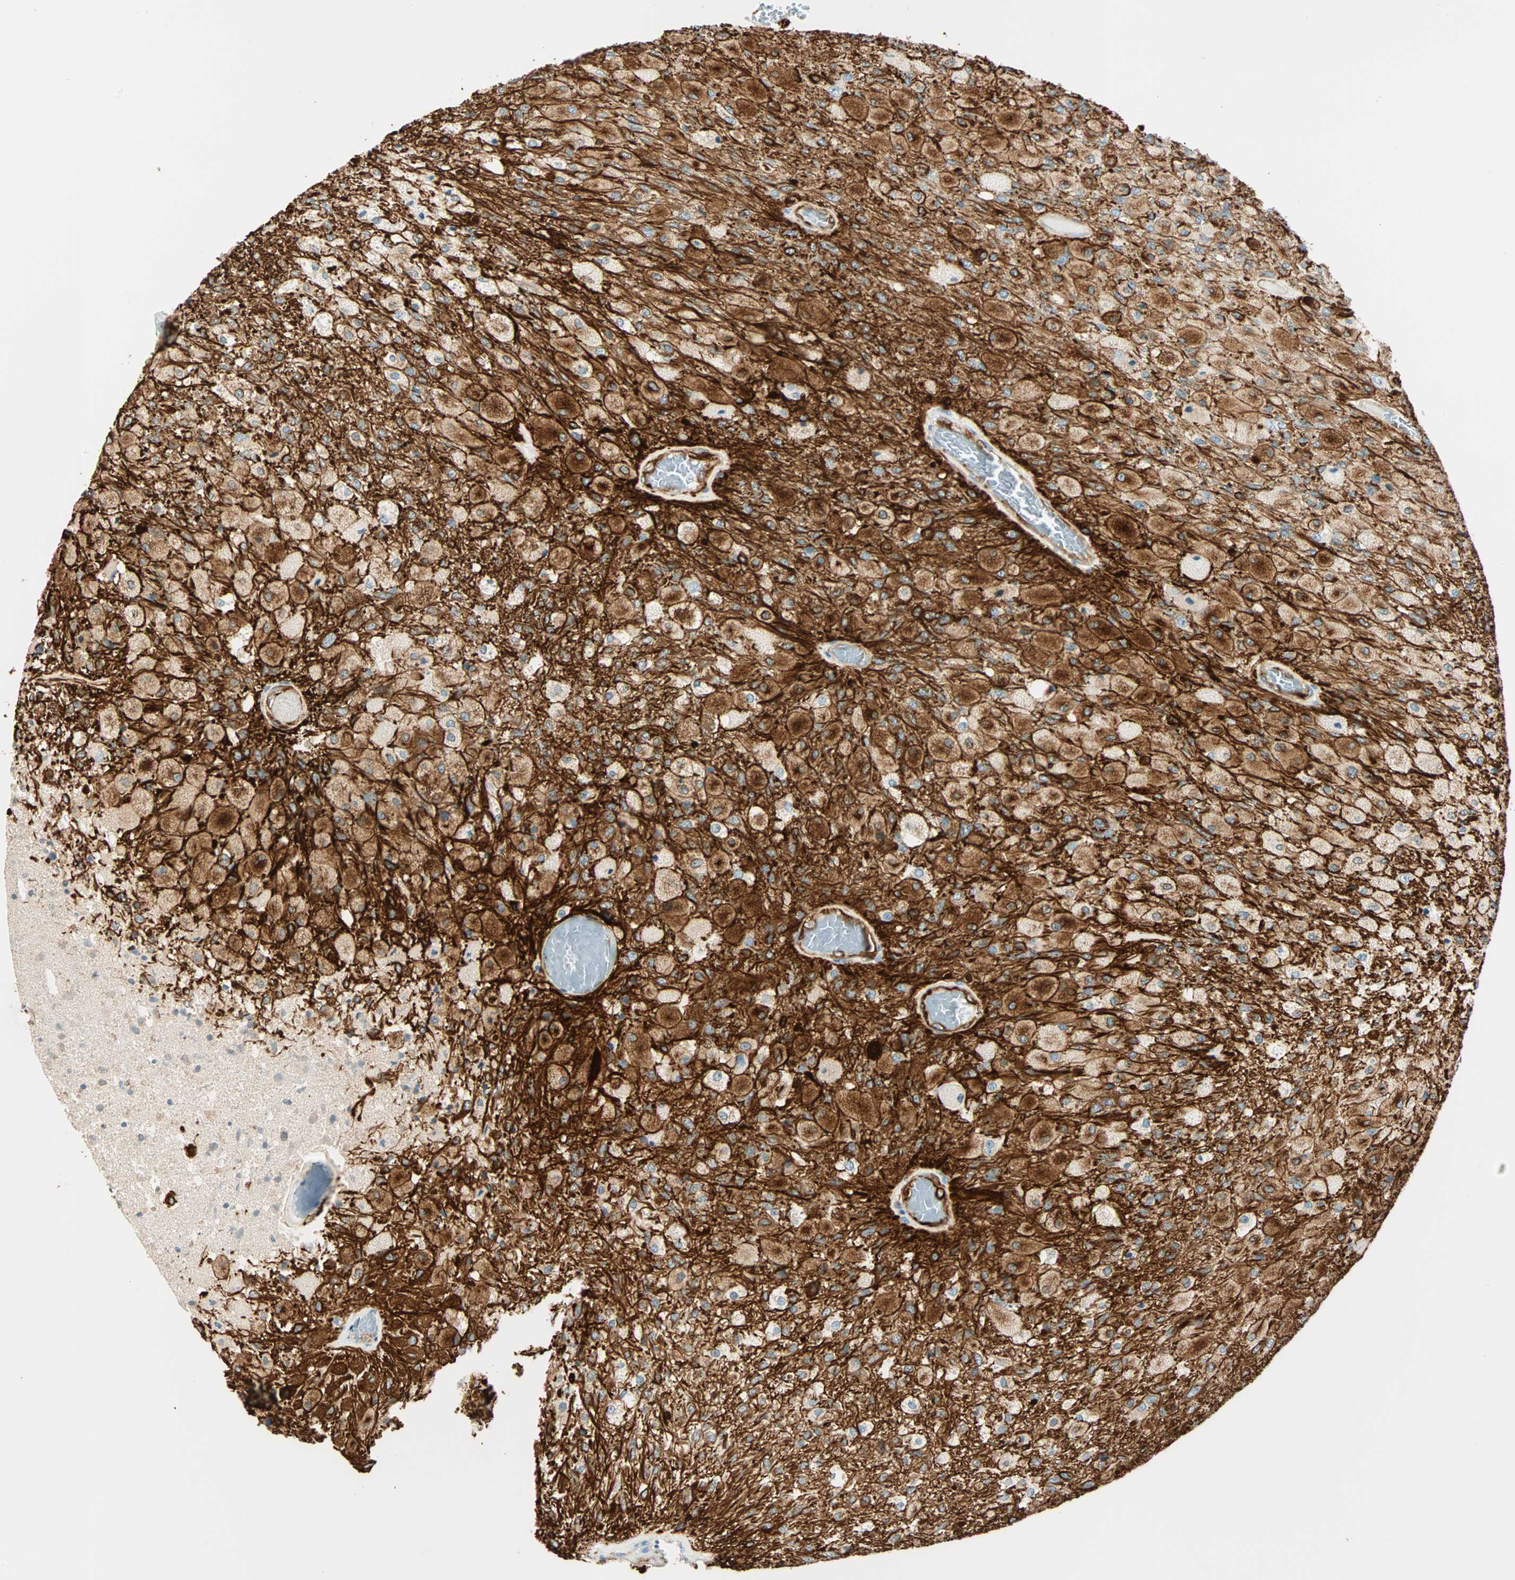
{"staining": {"intensity": "moderate", "quantity": "25%-75%", "location": "cytoplasmic/membranous"}, "tissue": "glioma", "cell_type": "Tumor cells", "image_type": "cancer", "snomed": [{"axis": "morphology", "description": "Normal tissue, NOS"}, {"axis": "morphology", "description": "Glioma, malignant, High grade"}, {"axis": "topography", "description": "Cerebral cortex"}], "caption": "This is an image of immunohistochemistry staining of glioma, which shows moderate positivity in the cytoplasmic/membranous of tumor cells.", "gene": "NES", "patient": {"sex": "male", "age": 77}}